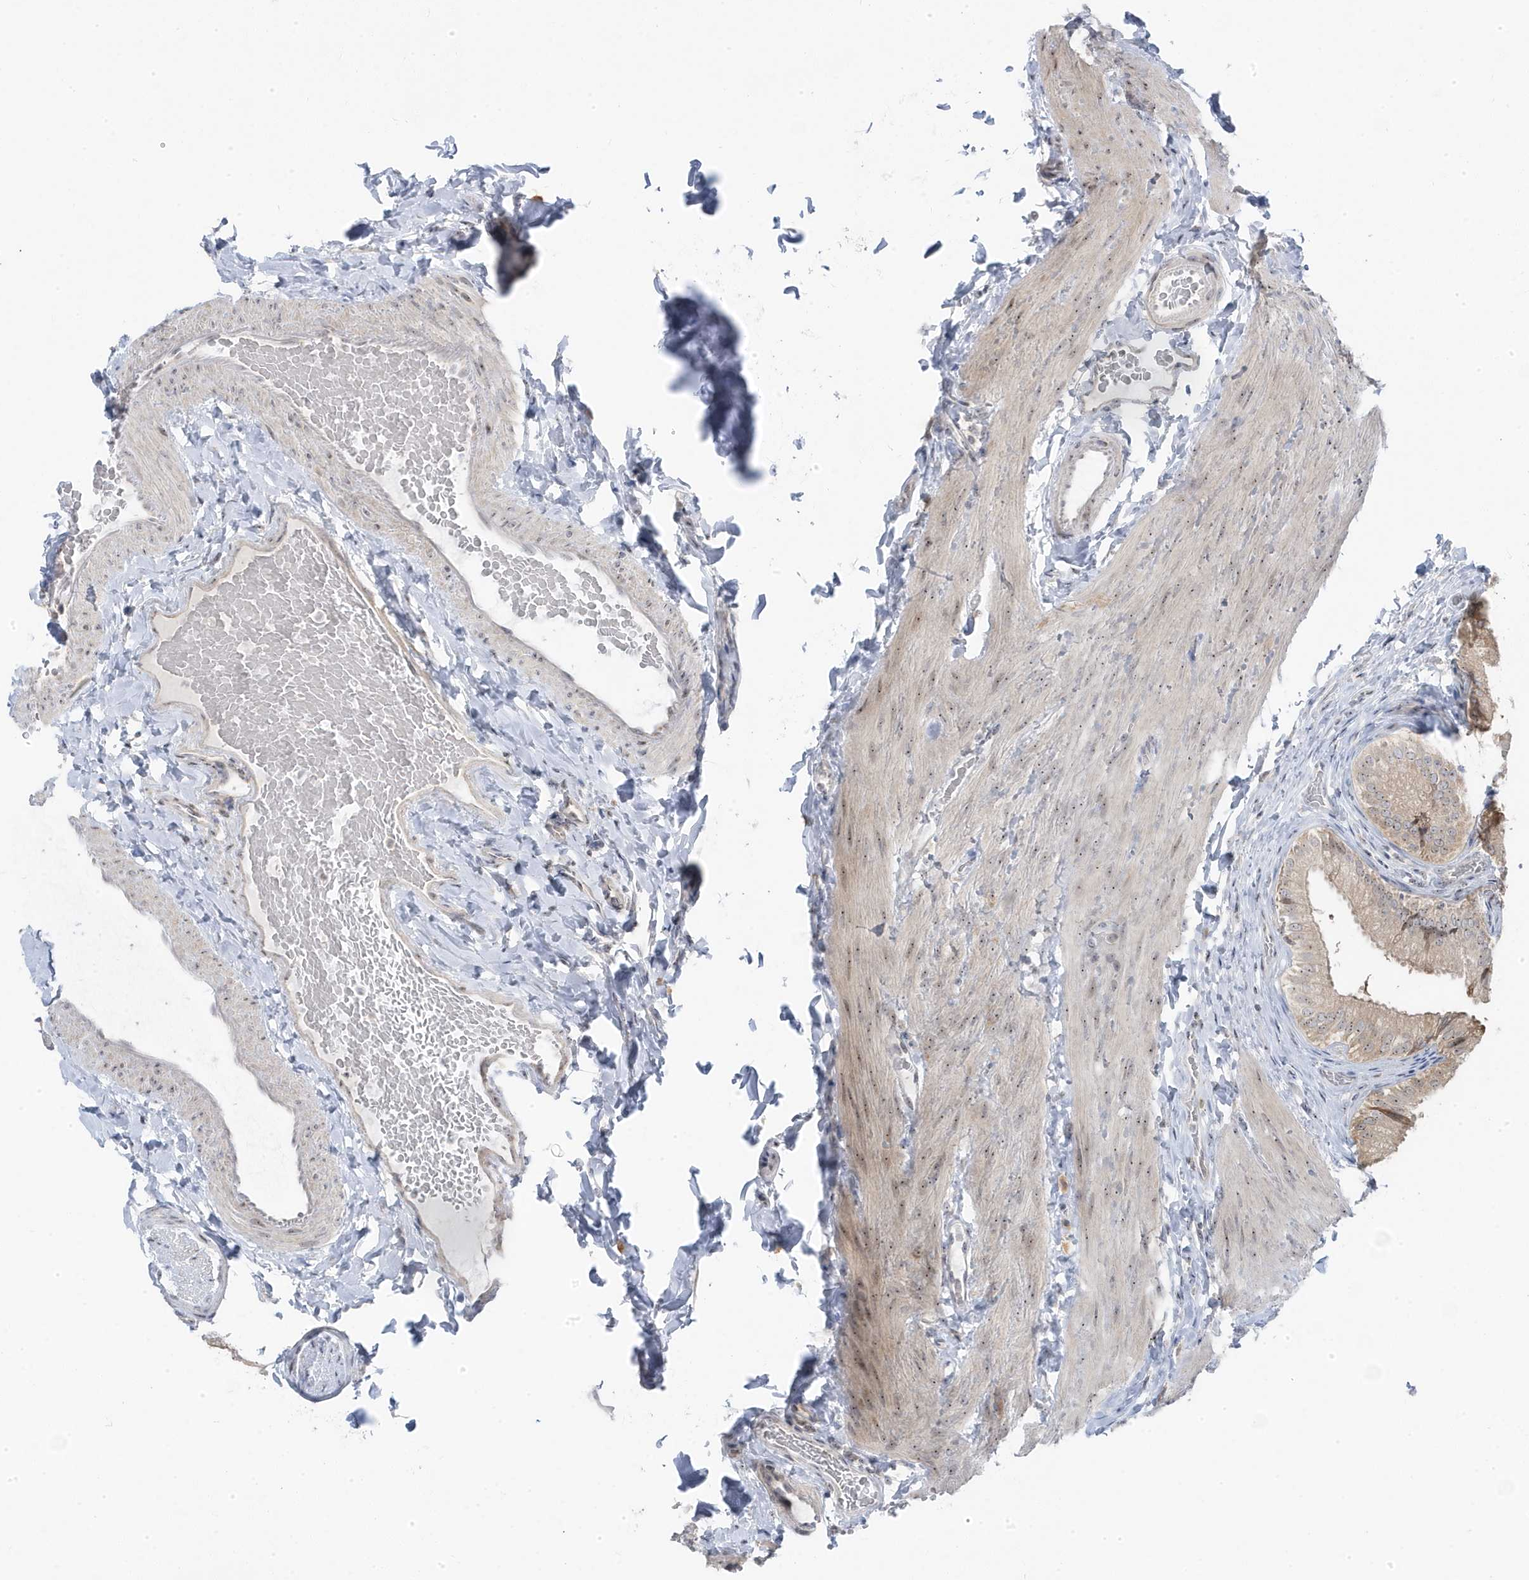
{"staining": {"intensity": "moderate", "quantity": ">75%", "location": "cytoplasmic/membranous,nuclear"}, "tissue": "gallbladder", "cell_type": "Glandular cells", "image_type": "normal", "snomed": [{"axis": "morphology", "description": "Normal tissue, NOS"}, {"axis": "topography", "description": "Gallbladder"}], "caption": "Immunohistochemical staining of normal human gallbladder exhibits >75% levels of moderate cytoplasmic/membranous,nuclear protein staining in about >75% of glandular cells.", "gene": "TSEN15", "patient": {"sex": "female", "age": 30}}